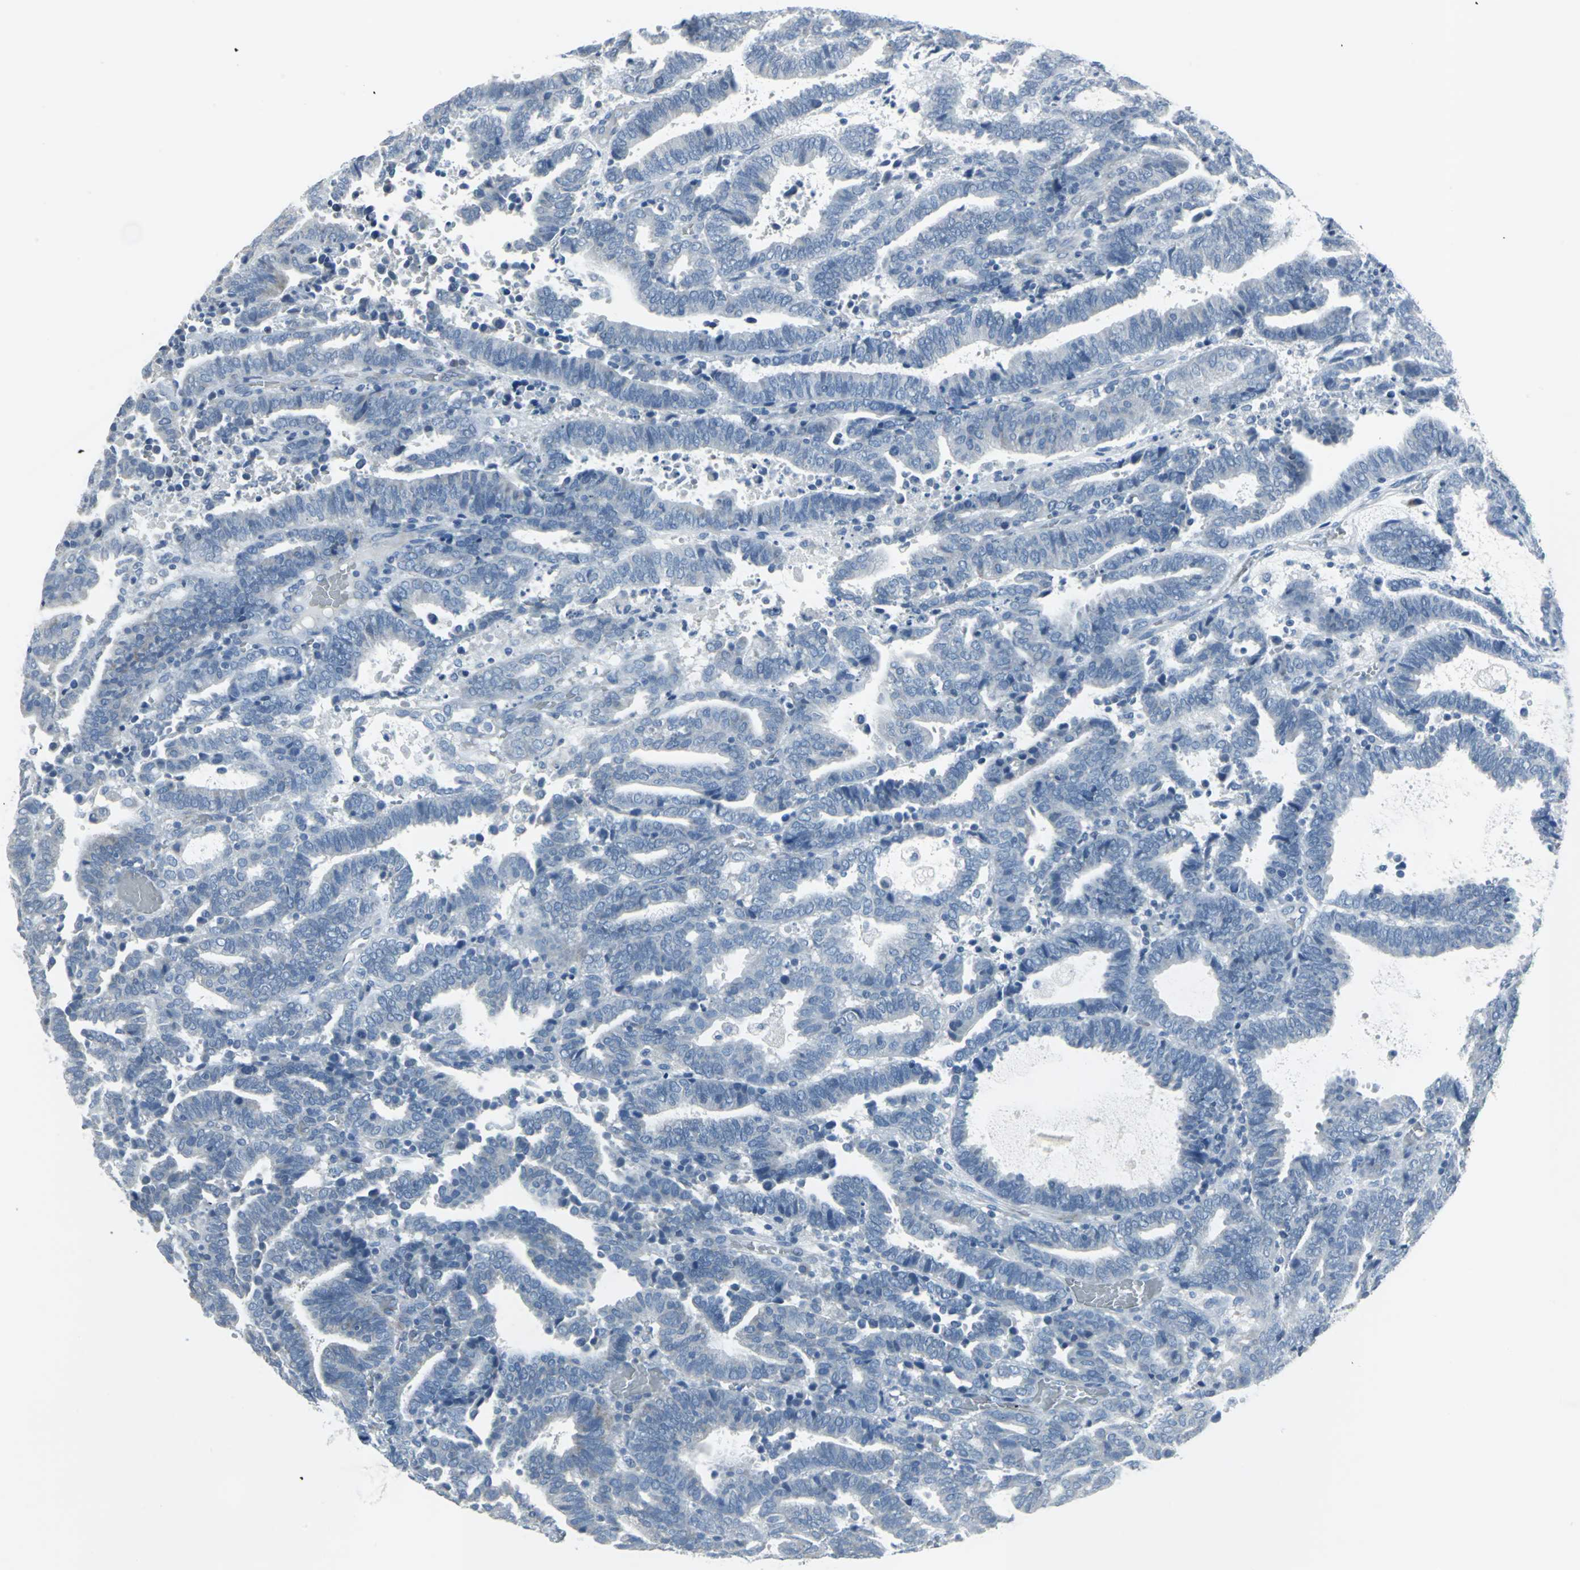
{"staining": {"intensity": "negative", "quantity": "none", "location": "none"}, "tissue": "endometrial cancer", "cell_type": "Tumor cells", "image_type": "cancer", "snomed": [{"axis": "morphology", "description": "Adenocarcinoma, NOS"}, {"axis": "topography", "description": "Uterus"}], "caption": "Photomicrograph shows no protein staining in tumor cells of adenocarcinoma (endometrial) tissue.", "gene": "DNAI2", "patient": {"sex": "female", "age": 83}}